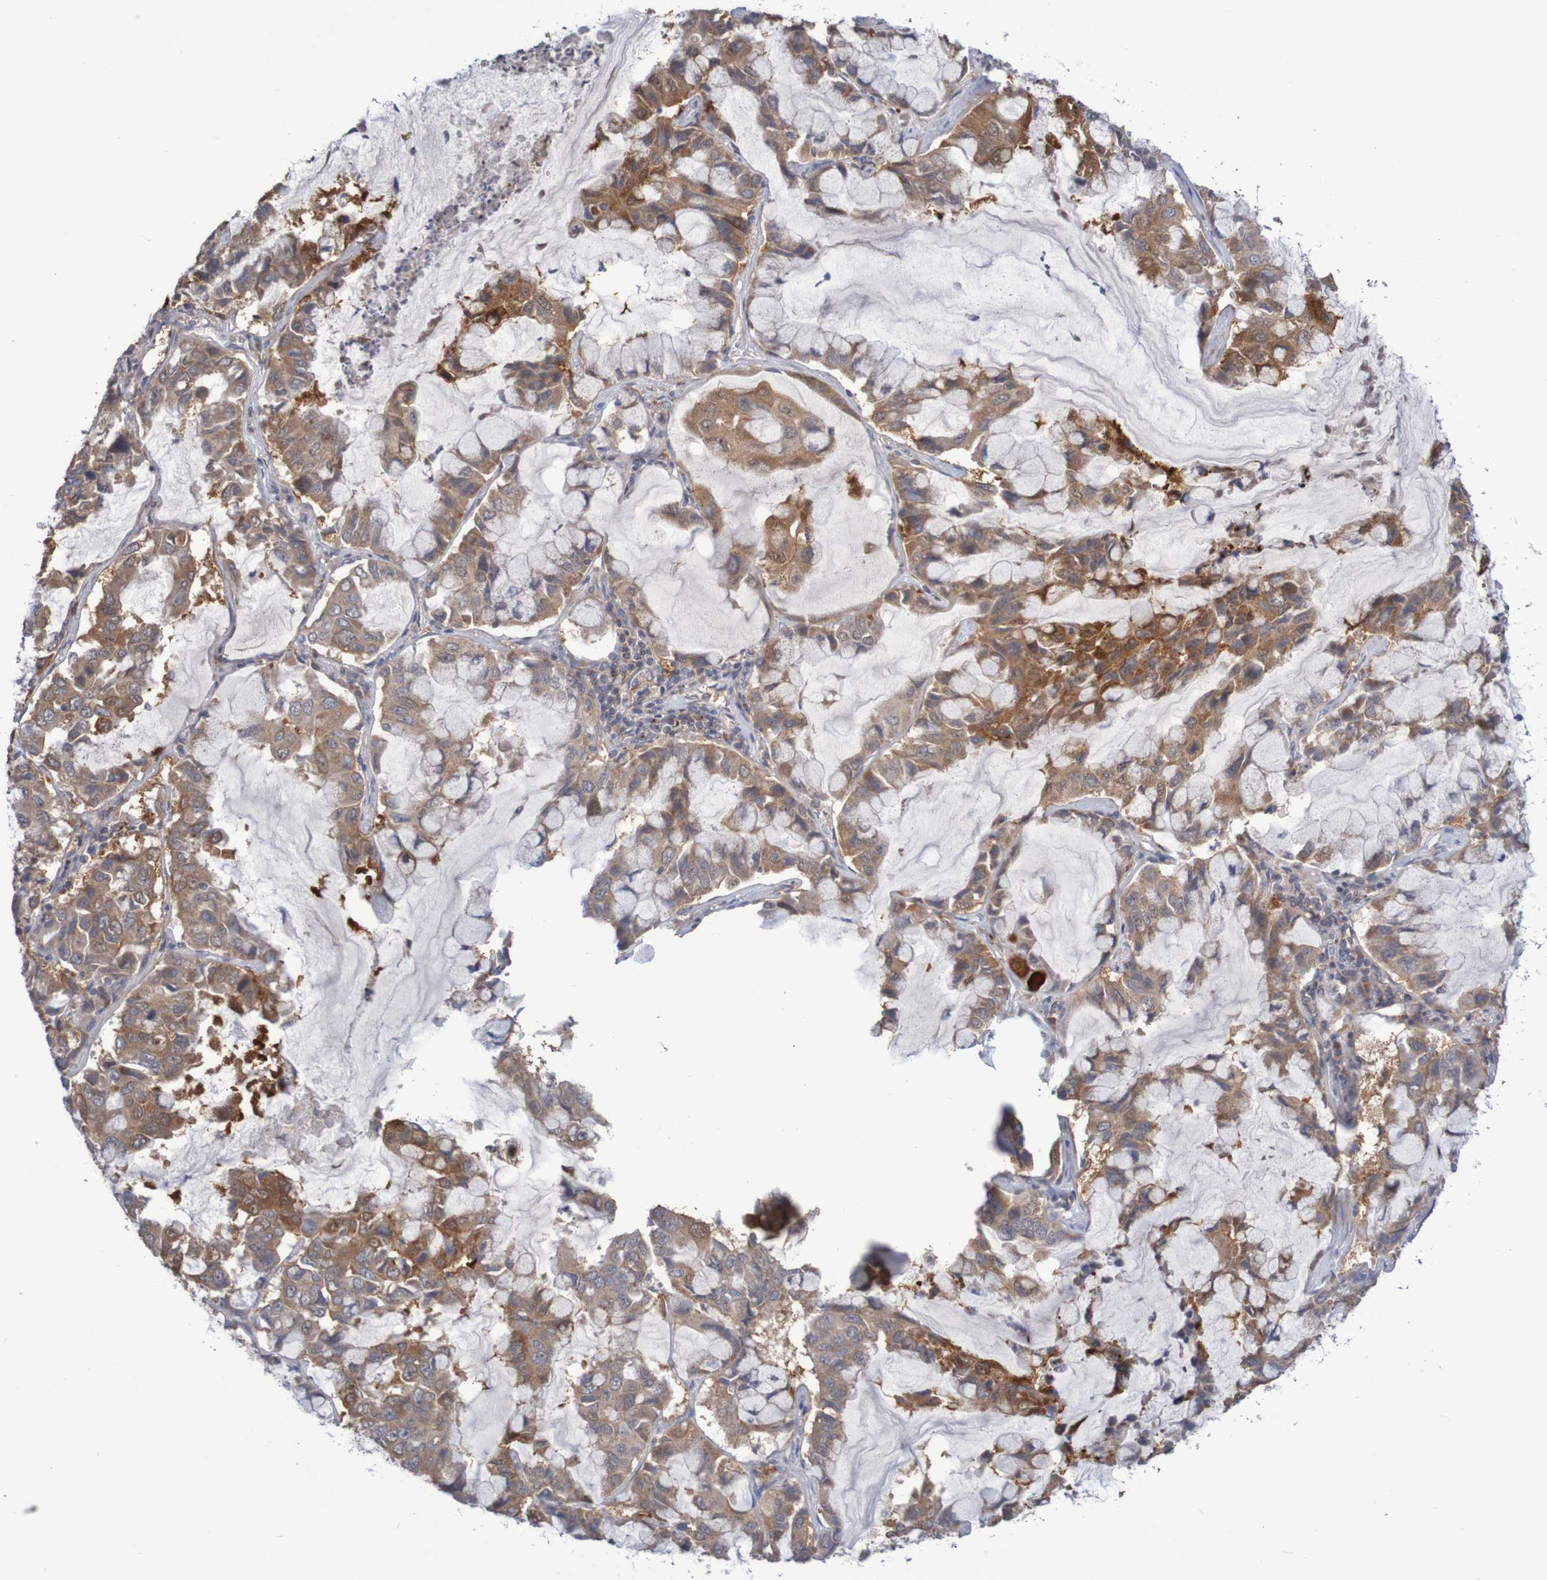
{"staining": {"intensity": "moderate", "quantity": ">75%", "location": "cytoplasmic/membranous"}, "tissue": "lung cancer", "cell_type": "Tumor cells", "image_type": "cancer", "snomed": [{"axis": "morphology", "description": "Adenocarcinoma, NOS"}, {"axis": "topography", "description": "Lung"}], "caption": "Lung adenocarcinoma stained with a protein marker shows moderate staining in tumor cells.", "gene": "C3orf18", "patient": {"sex": "male", "age": 64}}